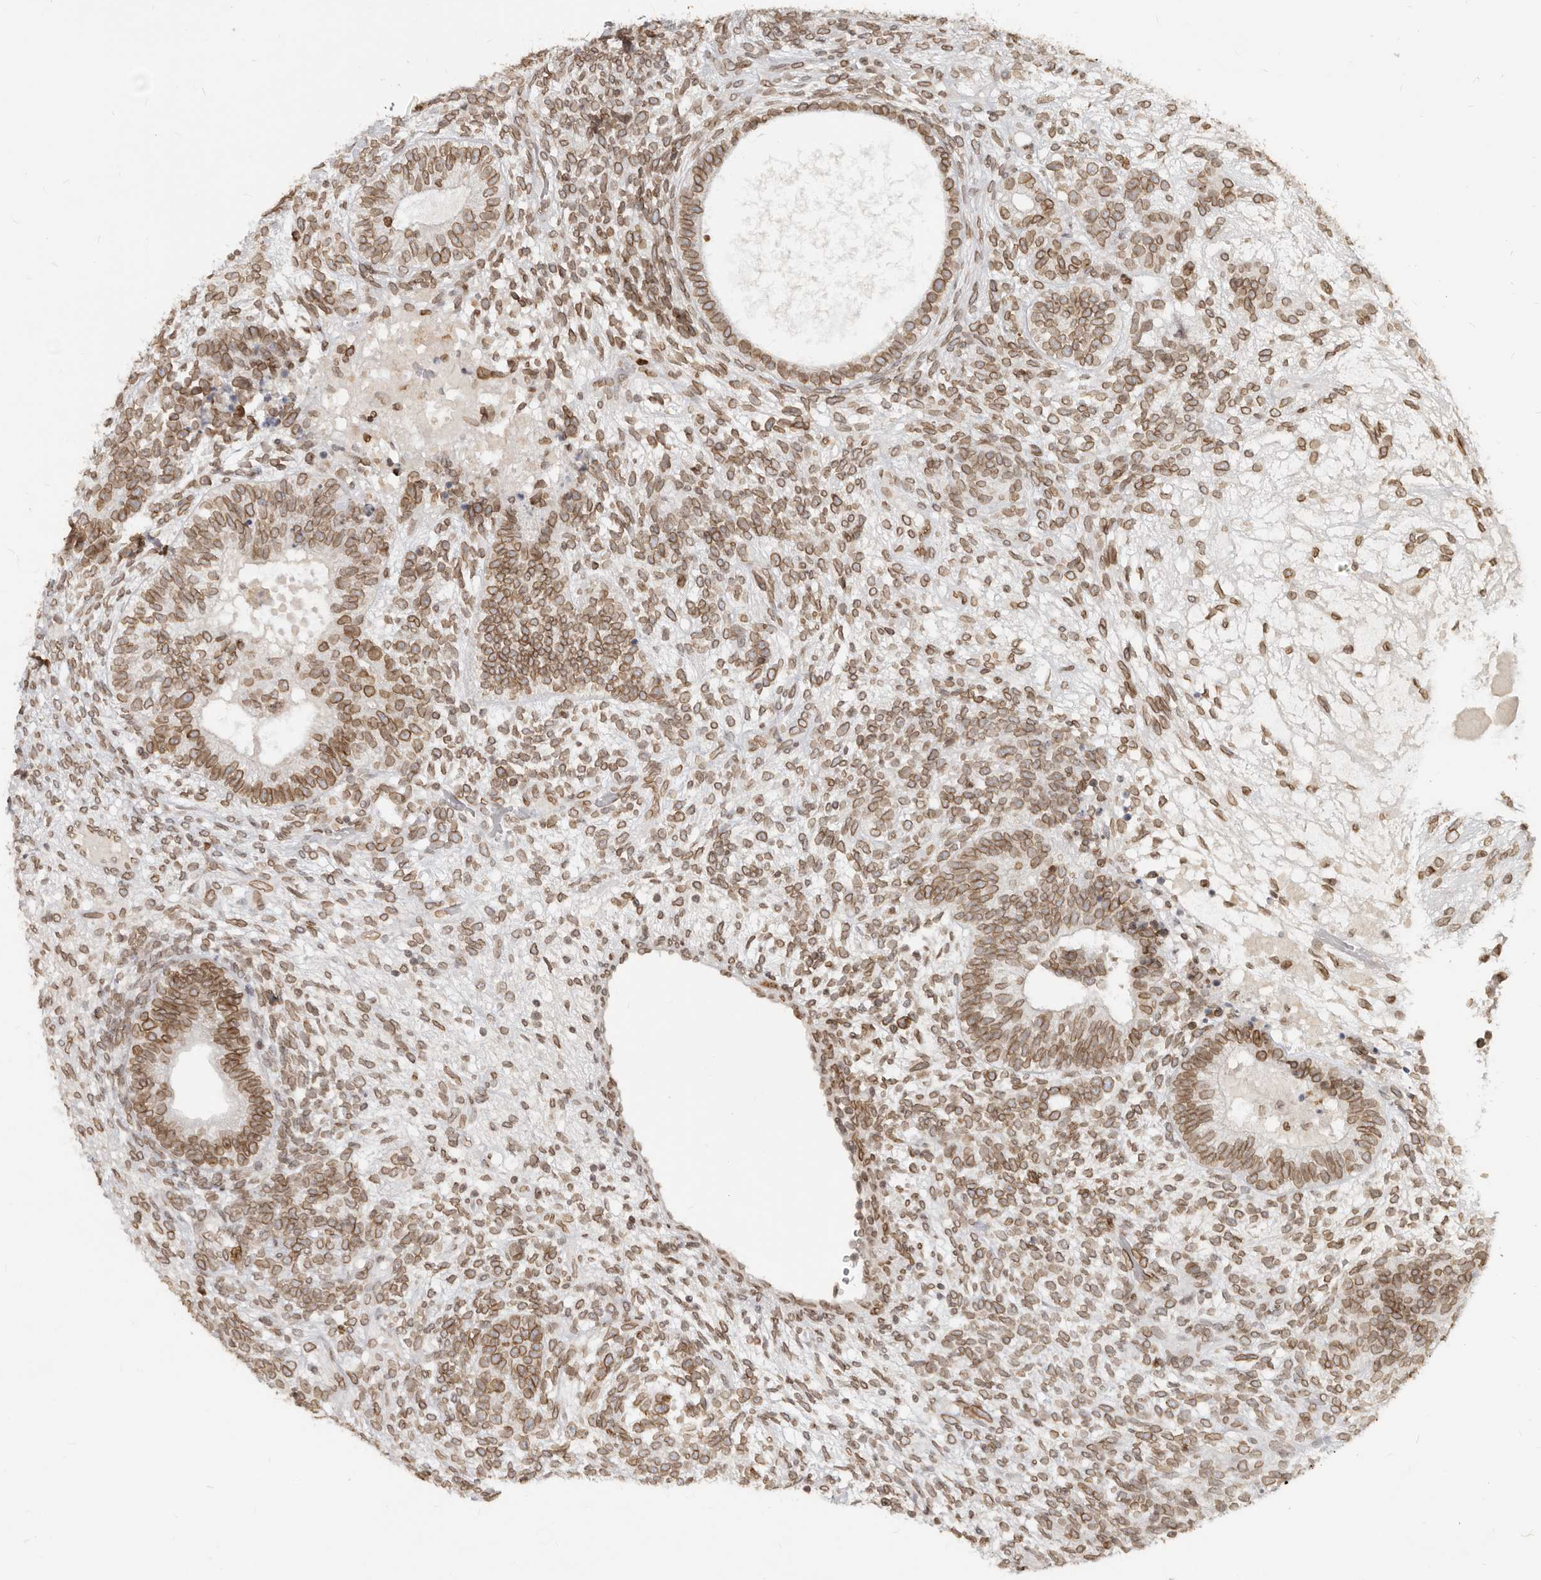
{"staining": {"intensity": "moderate", "quantity": ">75%", "location": "cytoplasmic/membranous,nuclear"}, "tissue": "testis cancer", "cell_type": "Tumor cells", "image_type": "cancer", "snomed": [{"axis": "morphology", "description": "Seminoma, NOS"}, {"axis": "morphology", "description": "Carcinoma, Embryonal, NOS"}, {"axis": "topography", "description": "Testis"}], "caption": "Moderate cytoplasmic/membranous and nuclear staining for a protein is identified in approximately >75% of tumor cells of testis cancer using immunohistochemistry (IHC).", "gene": "NUP153", "patient": {"sex": "male", "age": 28}}